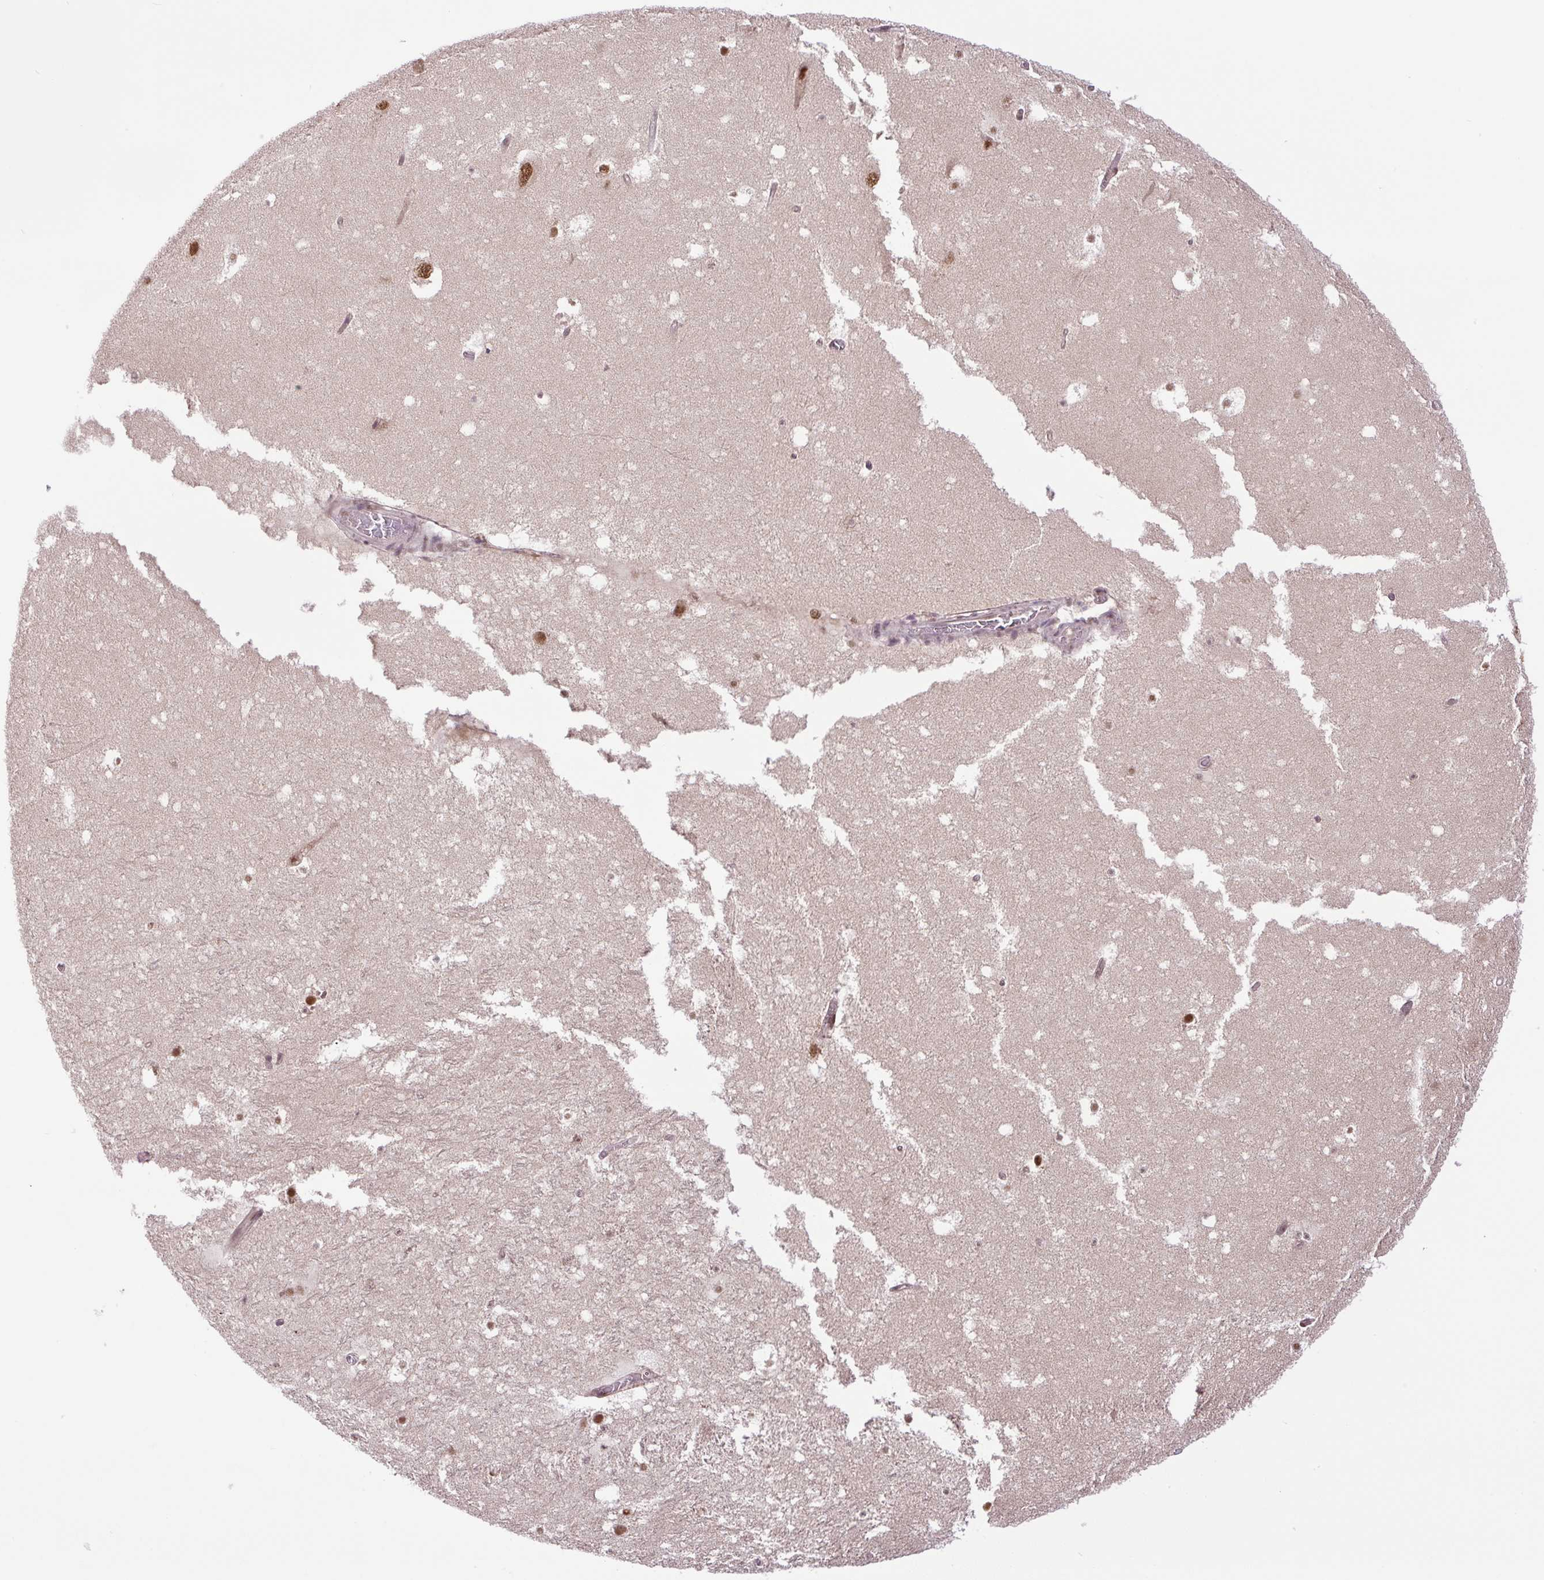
{"staining": {"intensity": "weak", "quantity": "<25%", "location": "nuclear"}, "tissue": "hippocampus", "cell_type": "Glial cells", "image_type": "normal", "snomed": [{"axis": "morphology", "description": "Normal tissue, NOS"}, {"axis": "topography", "description": "Hippocampus"}], "caption": "Protein analysis of unremarkable hippocampus demonstrates no significant positivity in glial cells.", "gene": "SGTA", "patient": {"sex": "female", "age": 42}}